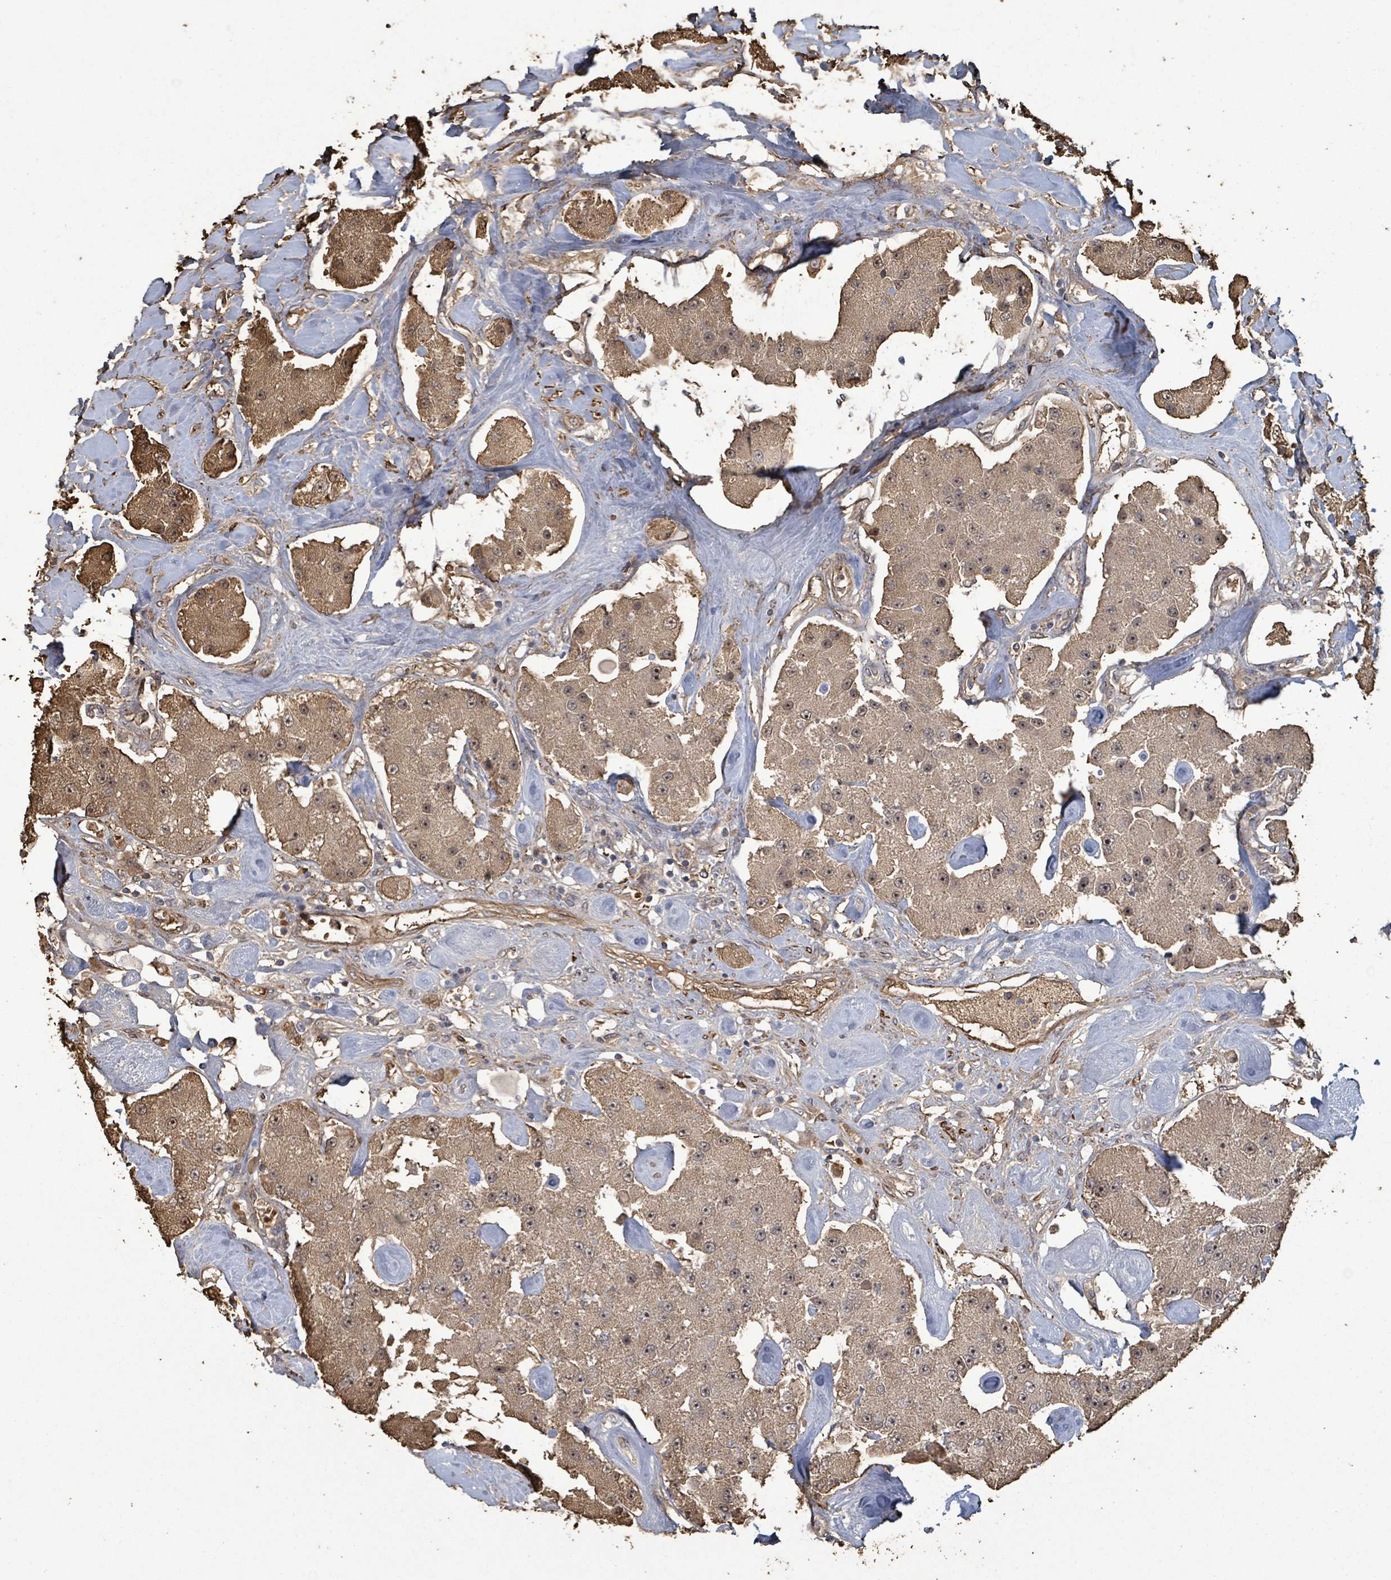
{"staining": {"intensity": "moderate", "quantity": ">75%", "location": "cytoplasmic/membranous,nuclear"}, "tissue": "carcinoid", "cell_type": "Tumor cells", "image_type": "cancer", "snomed": [{"axis": "morphology", "description": "Carcinoid, malignant, NOS"}, {"axis": "topography", "description": "Pancreas"}], "caption": "Malignant carcinoid stained with a protein marker displays moderate staining in tumor cells.", "gene": "MAP3K6", "patient": {"sex": "male", "age": 41}}